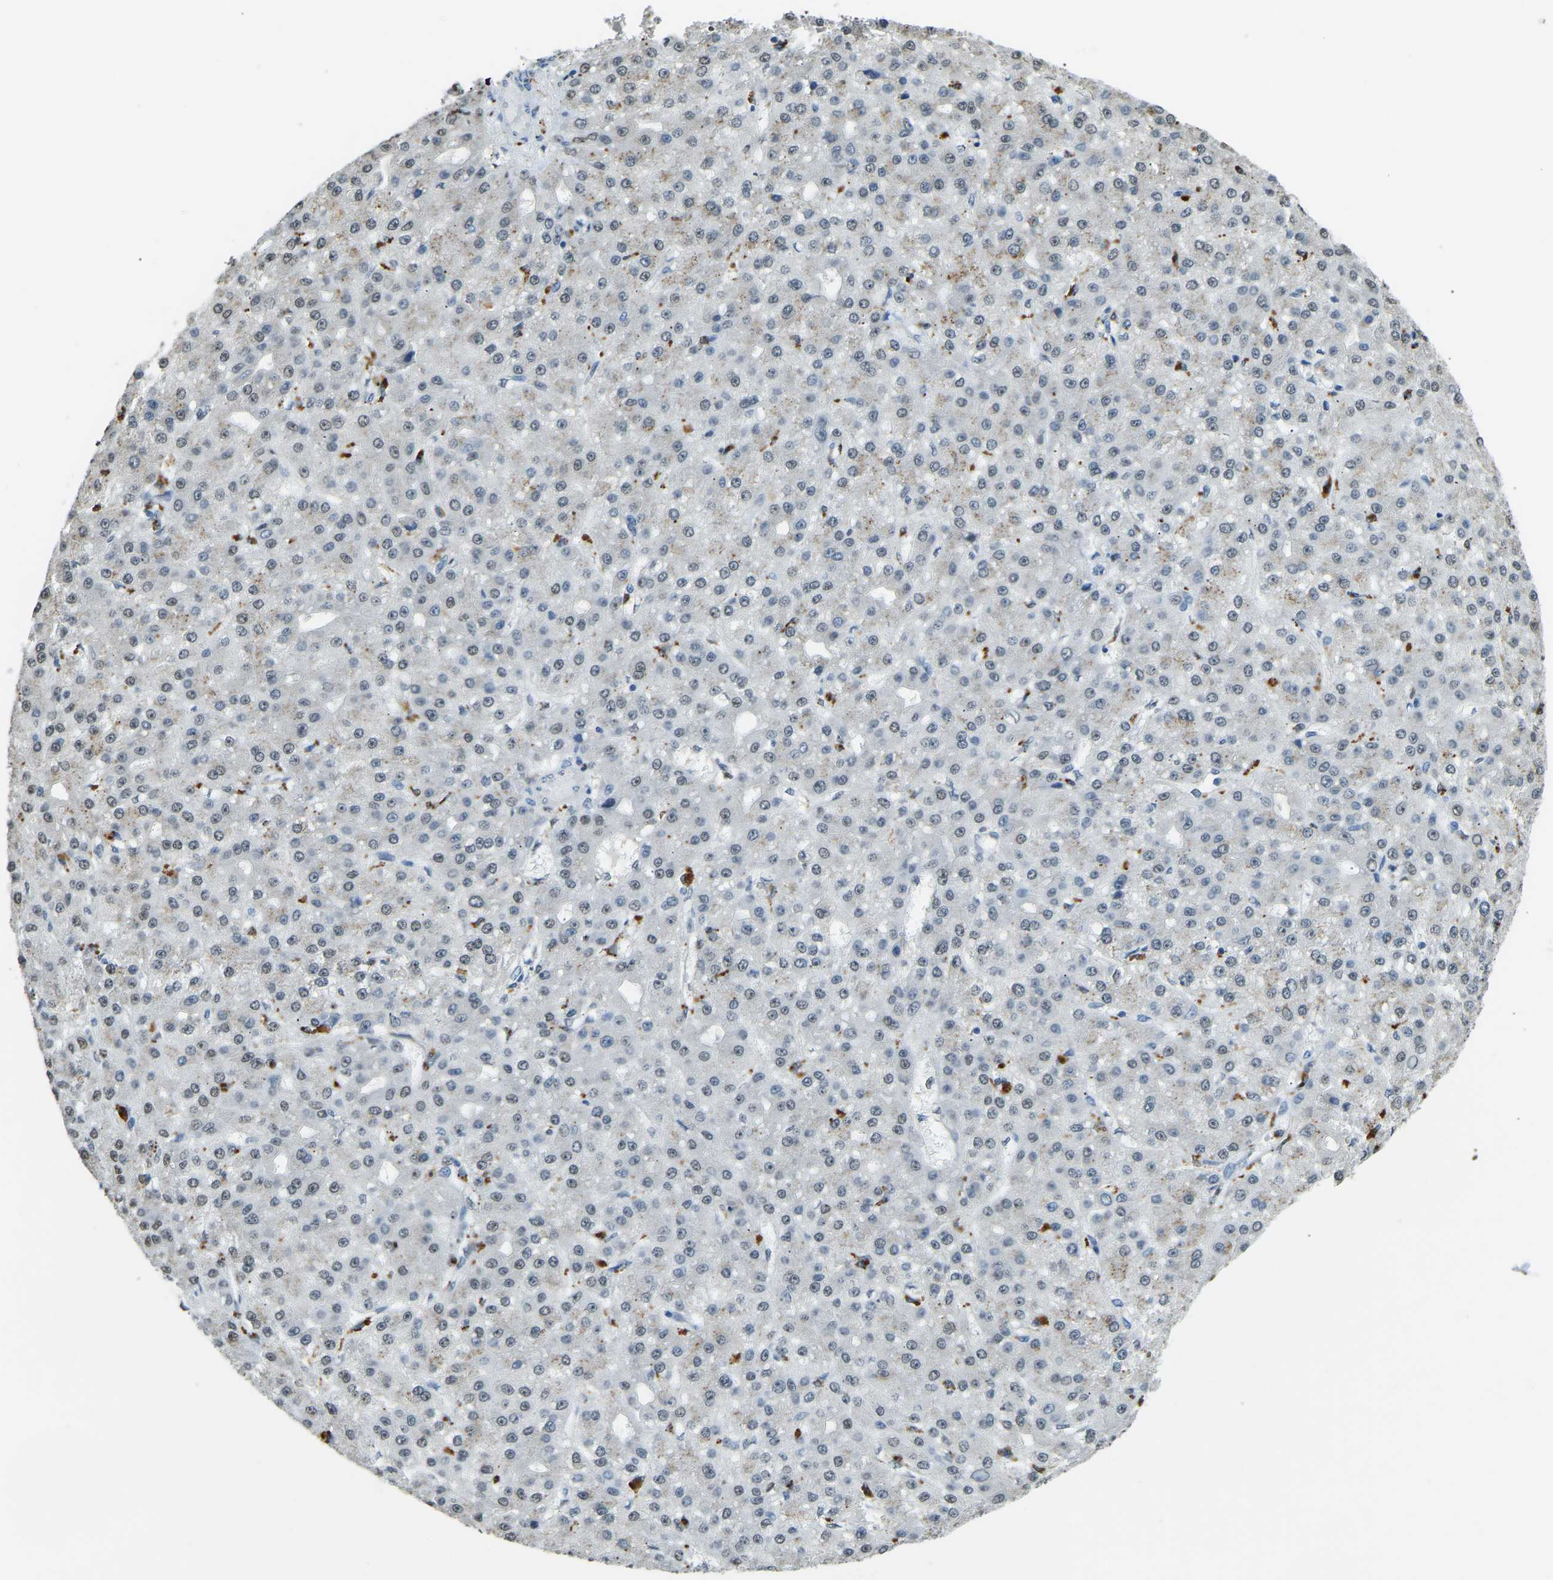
{"staining": {"intensity": "negative", "quantity": "none", "location": "none"}, "tissue": "liver cancer", "cell_type": "Tumor cells", "image_type": "cancer", "snomed": [{"axis": "morphology", "description": "Carcinoma, Hepatocellular, NOS"}, {"axis": "topography", "description": "Liver"}], "caption": "Tumor cells show no significant protein staining in liver cancer (hepatocellular carcinoma).", "gene": "NANS", "patient": {"sex": "male", "age": 67}}